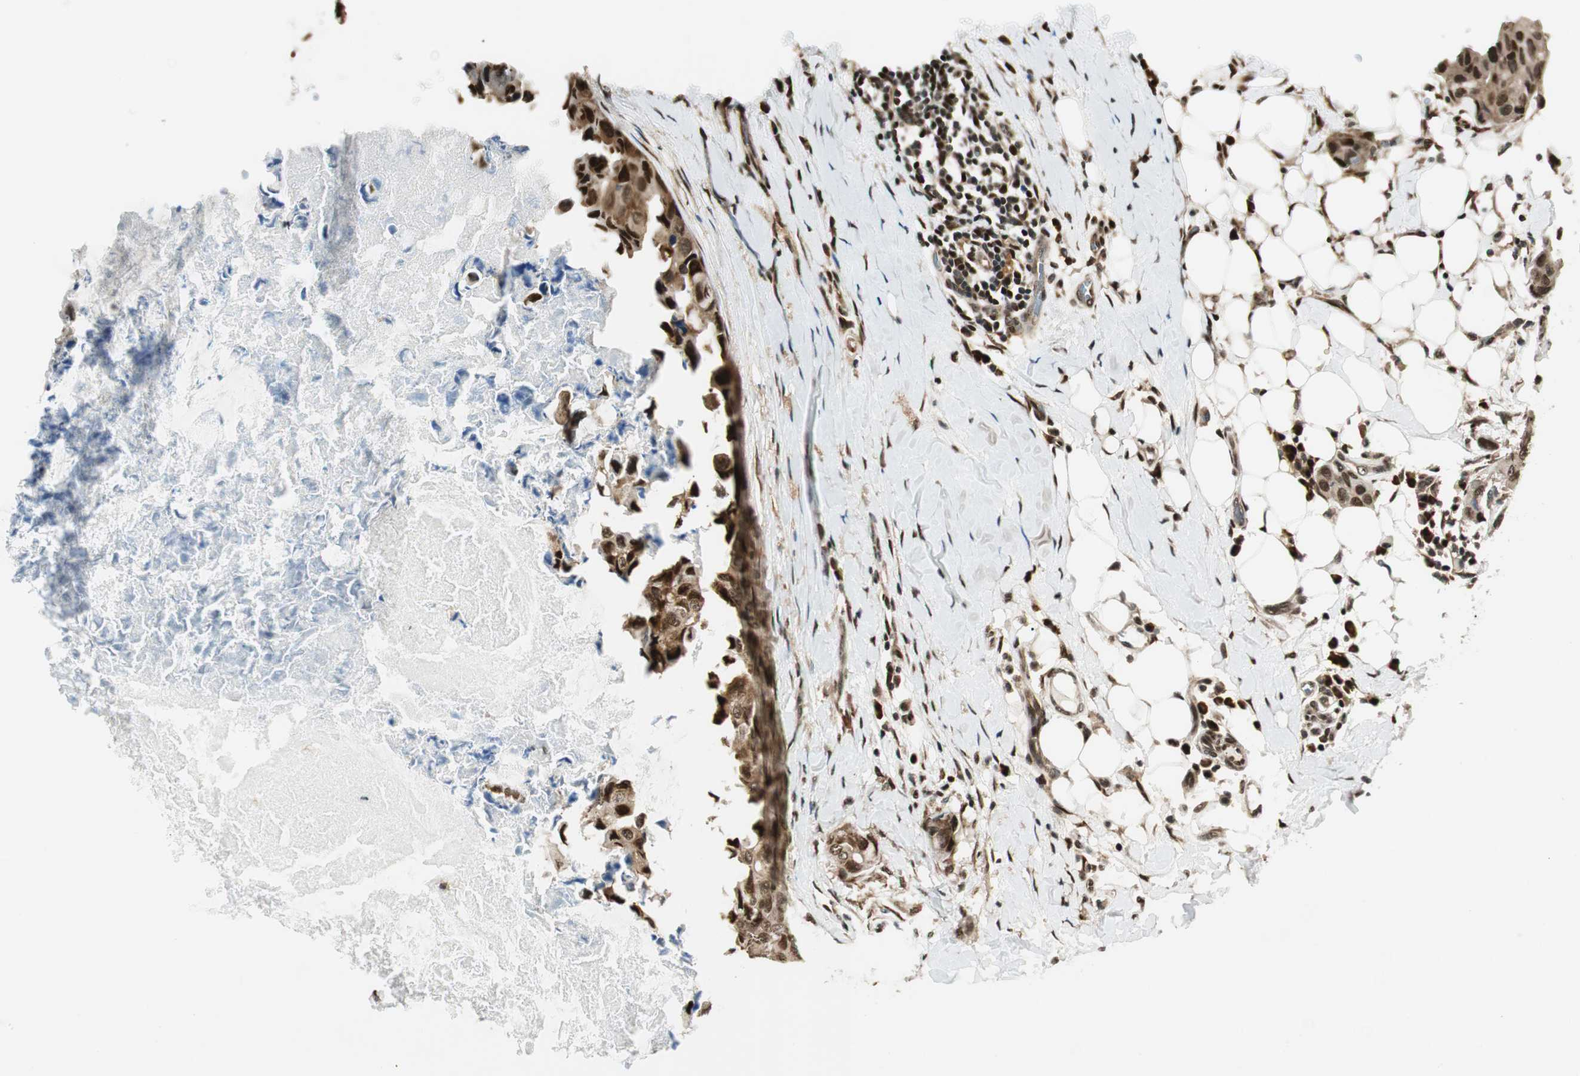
{"staining": {"intensity": "strong", "quantity": ">75%", "location": "cytoplasmic/membranous,nuclear"}, "tissue": "breast cancer", "cell_type": "Tumor cells", "image_type": "cancer", "snomed": [{"axis": "morphology", "description": "Duct carcinoma"}, {"axis": "topography", "description": "Breast"}], "caption": "Breast cancer (infiltrating ductal carcinoma) stained with a brown dye exhibits strong cytoplasmic/membranous and nuclear positive positivity in about >75% of tumor cells.", "gene": "RING1", "patient": {"sex": "female", "age": 40}}